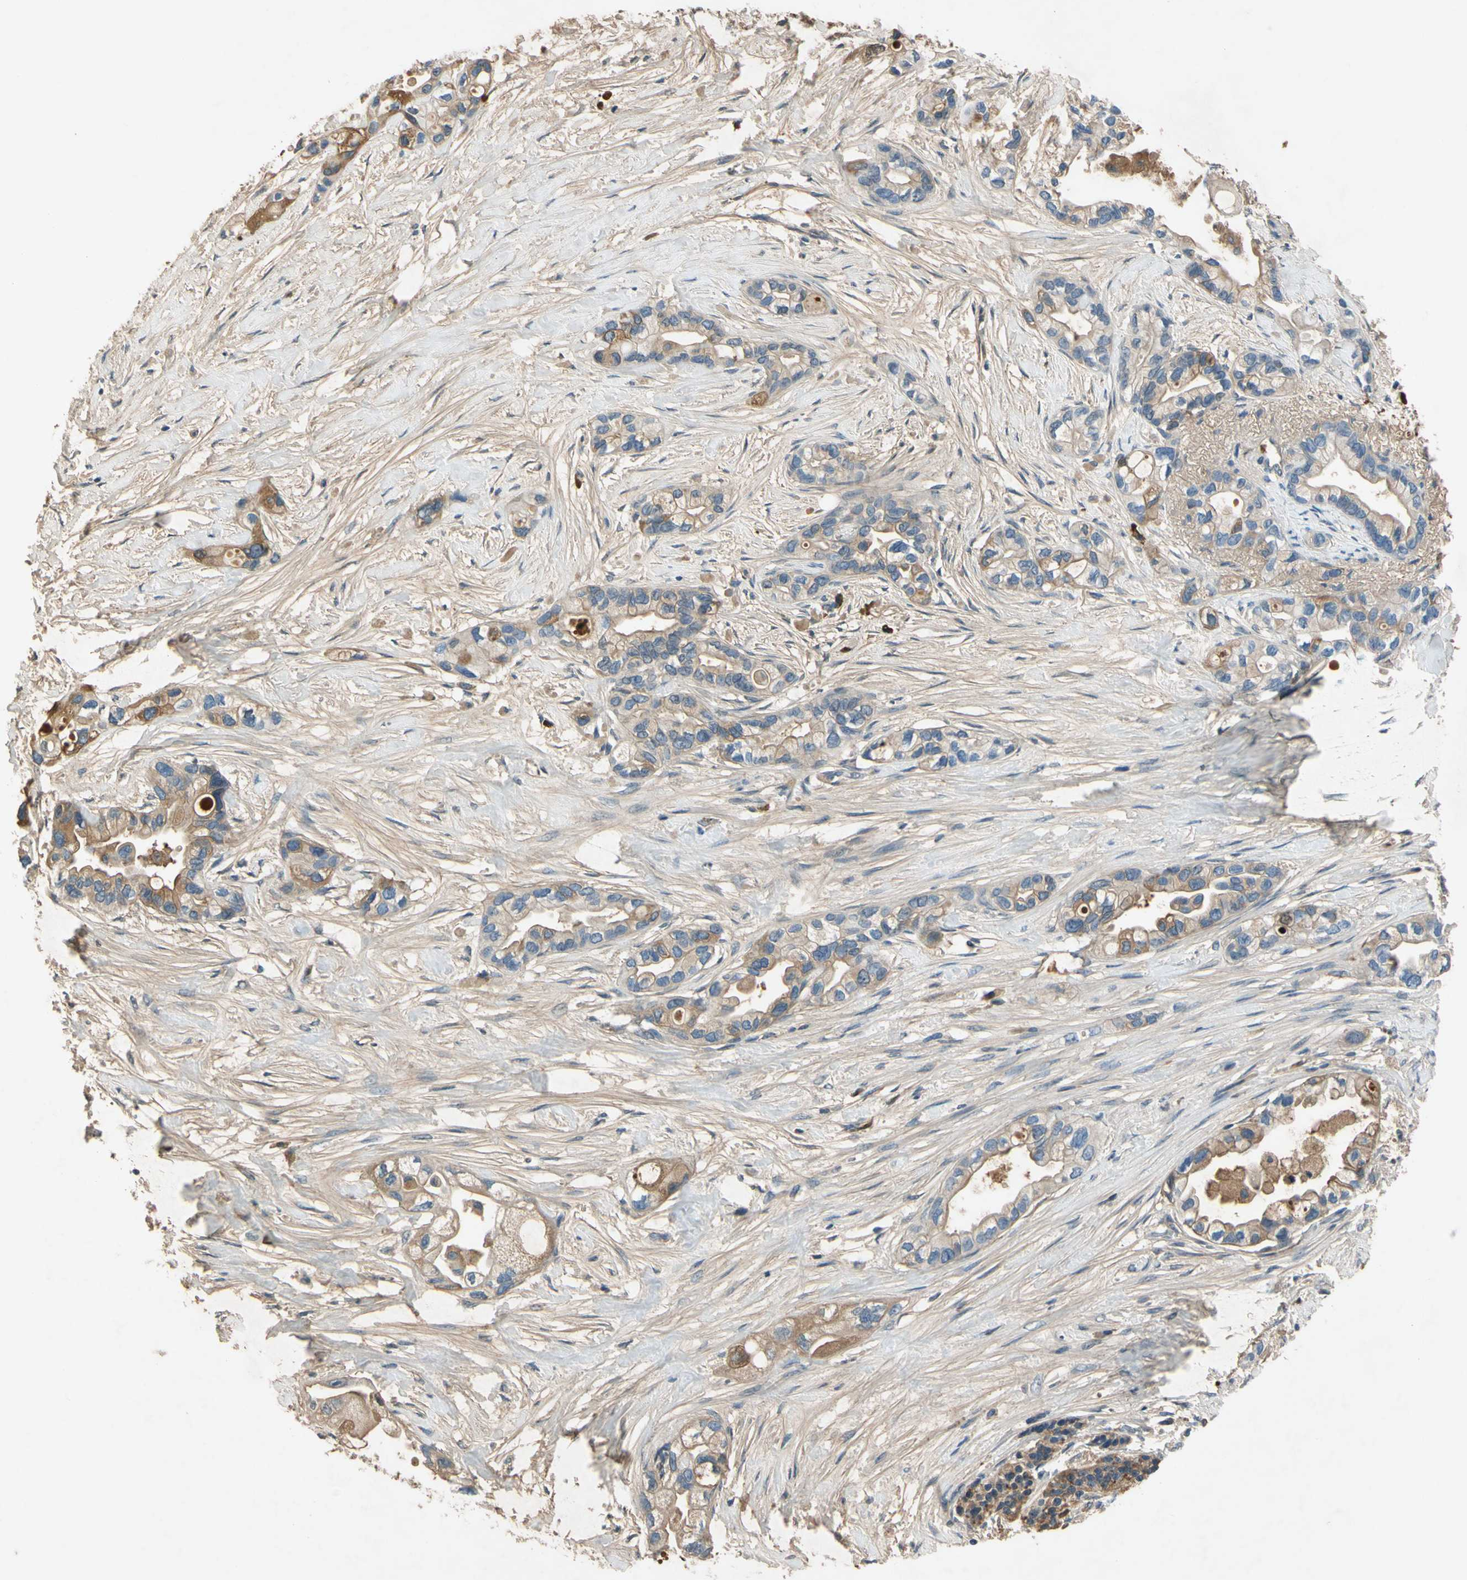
{"staining": {"intensity": "moderate", "quantity": "<25%", "location": "cytoplasmic/membranous"}, "tissue": "pancreatic cancer", "cell_type": "Tumor cells", "image_type": "cancer", "snomed": [{"axis": "morphology", "description": "Adenocarcinoma, NOS"}, {"axis": "topography", "description": "Pancreas"}], "caption": "Human pancreatic cancer stained for a protein (brown) displays moderate cytoplasmic/membranous positive positivity in approximately <25% of tumor cells.", "gene": "TIMP2", "patient": {"sex": "female", "age": 77}}